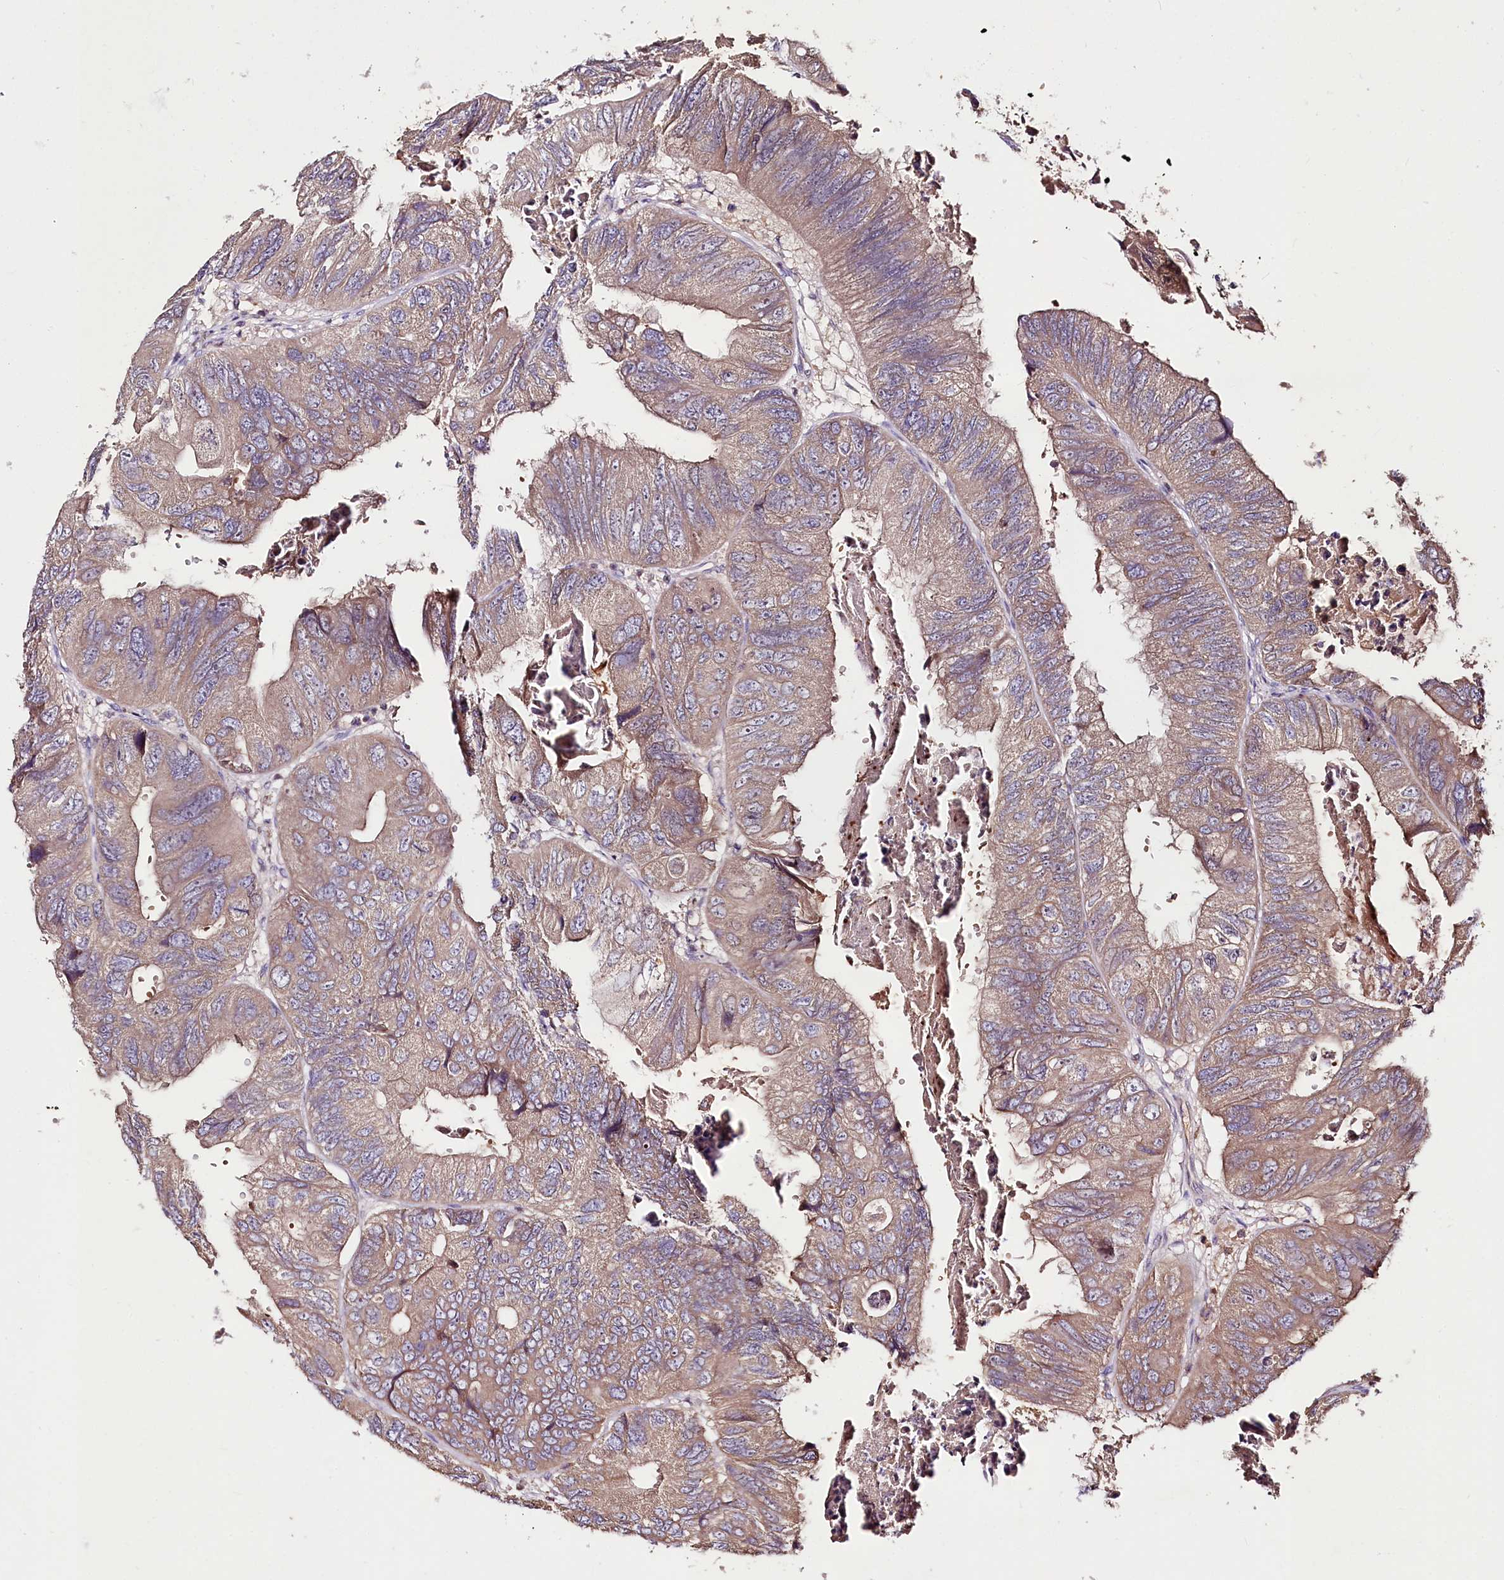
{"staining": {"intensity": "weak", "quantity": "25%-75%", "location": "cytoplasmic/membranous"}, "tissue": "colorectal cancer", "cell_type": "Tumor cells", "image_type": "cancer", "snomed": [{"axis": "morphology", "description": "Adenocarcinoma, NOS"}, {"axis": "topography", "description": "Rectum"}], "caption": "Adenocarcinoma (colorectal) stained with DAB immunohistochemistry displays low levels of weak cytoplasmic/membranous staining in about 25%-75% of tumor cells.", "gene": "FAM53B", "patient": {"sex": "male", "age": 63}}